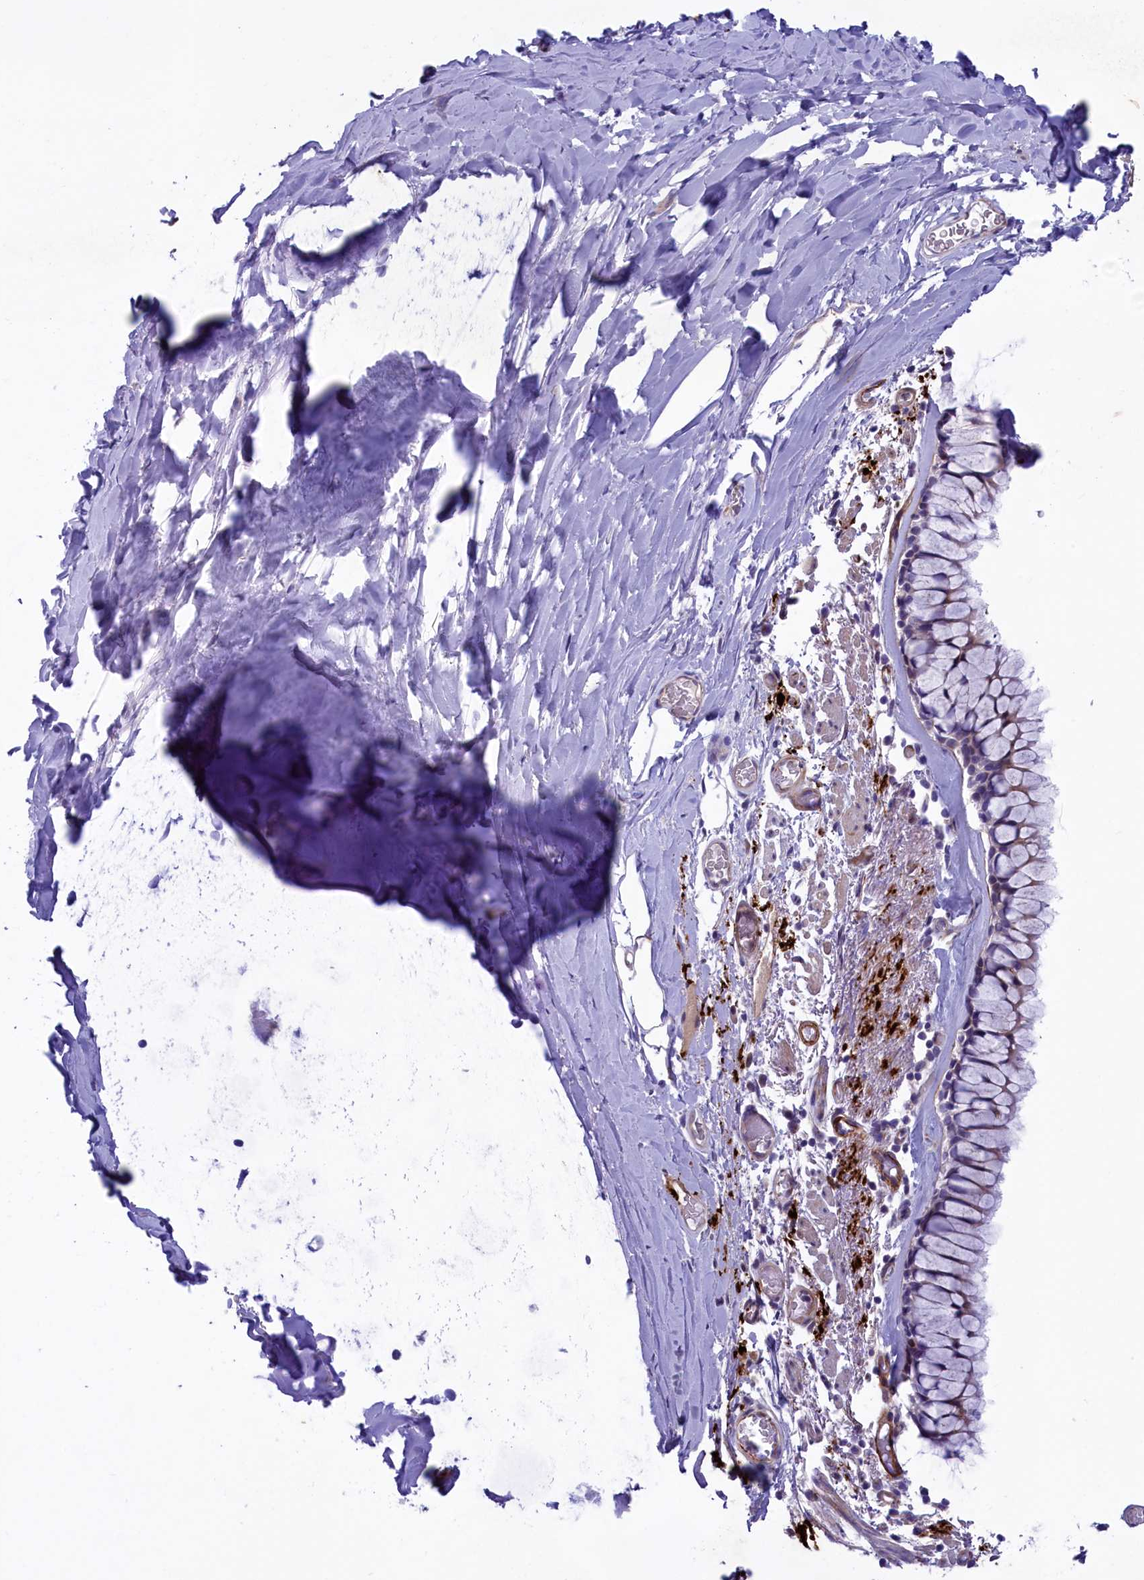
{"staining": {"intensity": "weak", "quantity": "<25%", "location": "cytoplasmic/membranous"}, "tissue": "bronchus", "cell_type": "Respiratory epithelial cells", "image_type": "normal", "snomed": [{"axis": "morphology", "description": "Normal tissue, NOS"}, {"axis": "topography", "description": "Bronchus"}], "caption": "DAB immunohistochemical staining of normal bronchus demonstrates no significant staining in respiratory epithelial cells. (DAB (3,3'-diaminobenzidine) IHC visualized using brightfield microscopy, high magnification).", "gene": "LOXL1", "patient": {"sex": "male", "age": 65}}